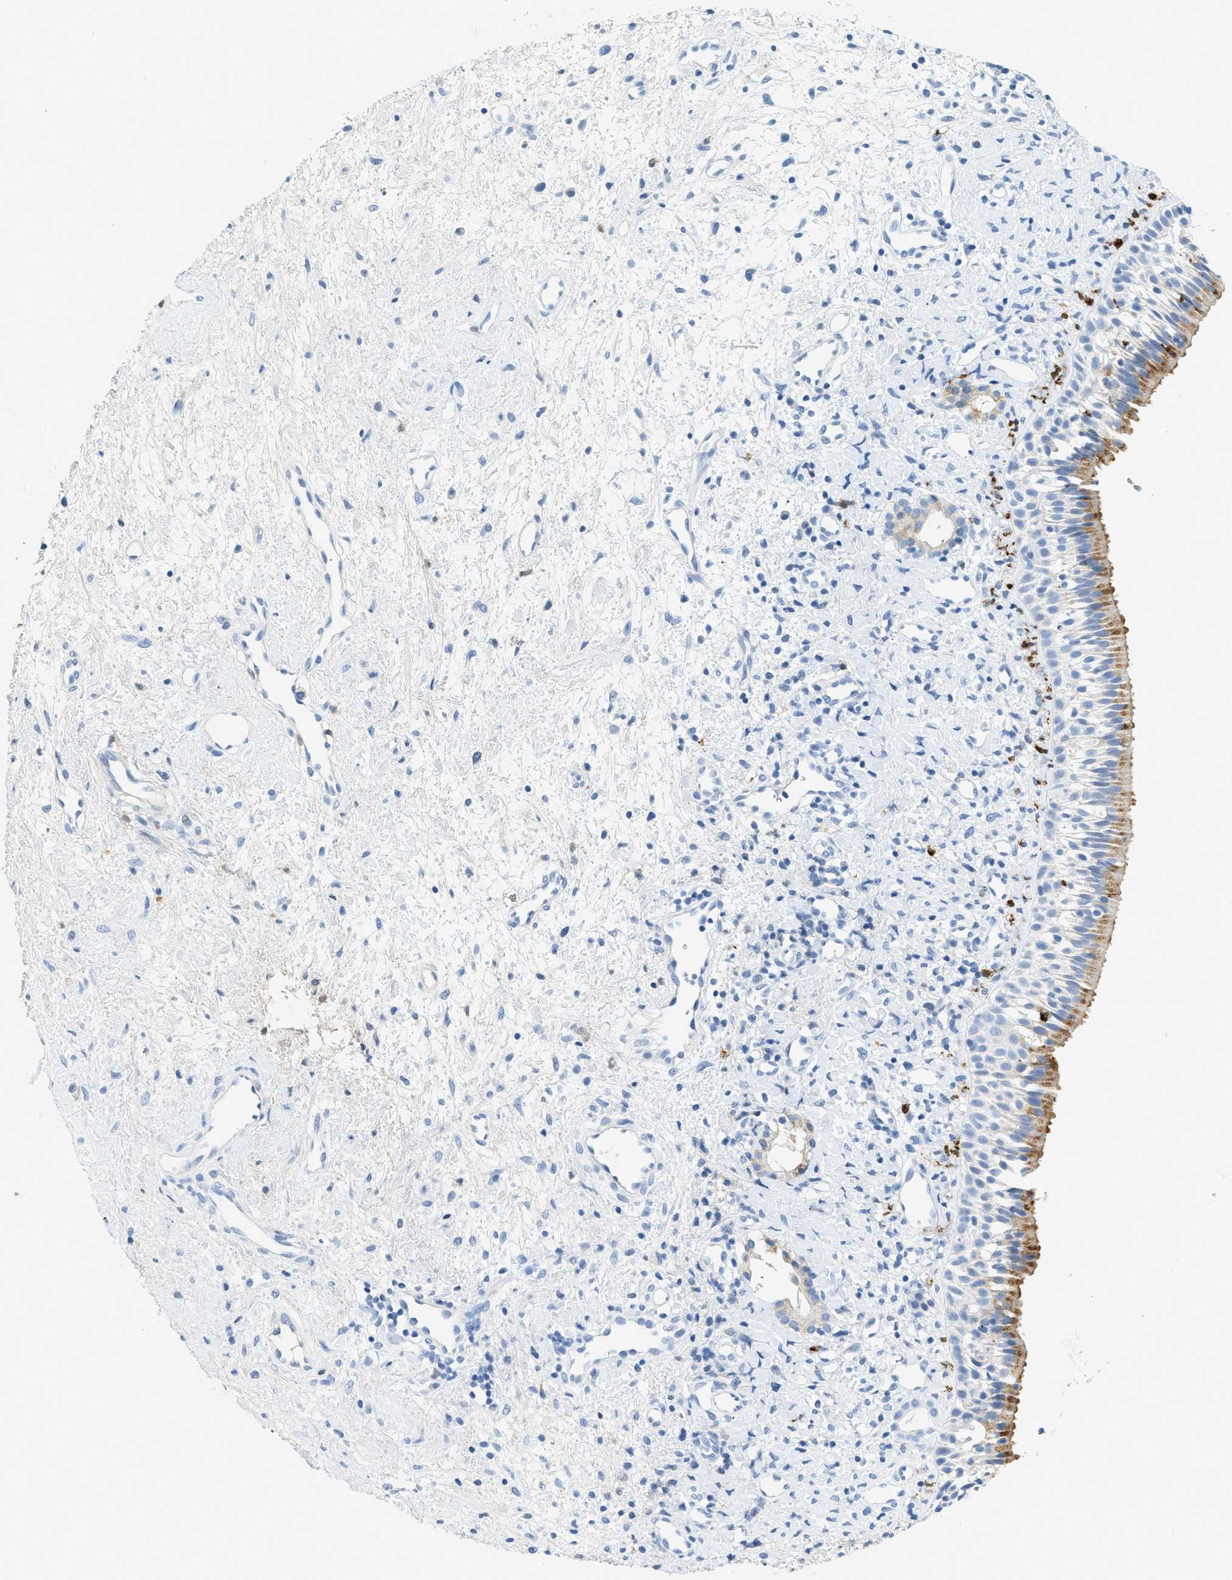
{"staining": {"intensity": "moderate", "quantity": "<25%", "location": "cytoplasmic/membranous"}, "tissue": "nasopharynx", "cell_type": "Respiratory epithelial cells", "image_type": "normal", "snomed": [{"axis": "morphology", "description": "Normal tissue, NOS"}, {"axis": "morphology", "description": "Inflammation, NOS"}, {"axis": "topography", "description": "Nasopharynx"}], "caption": "Nasopharynx stained with a brown dye reveals moderate cytoplasmic/membranous positive staining in approximately <25% of respiratory epithelial cells.", "gene": "LCN2", "patient": {"sex": "female", "age": 55}}